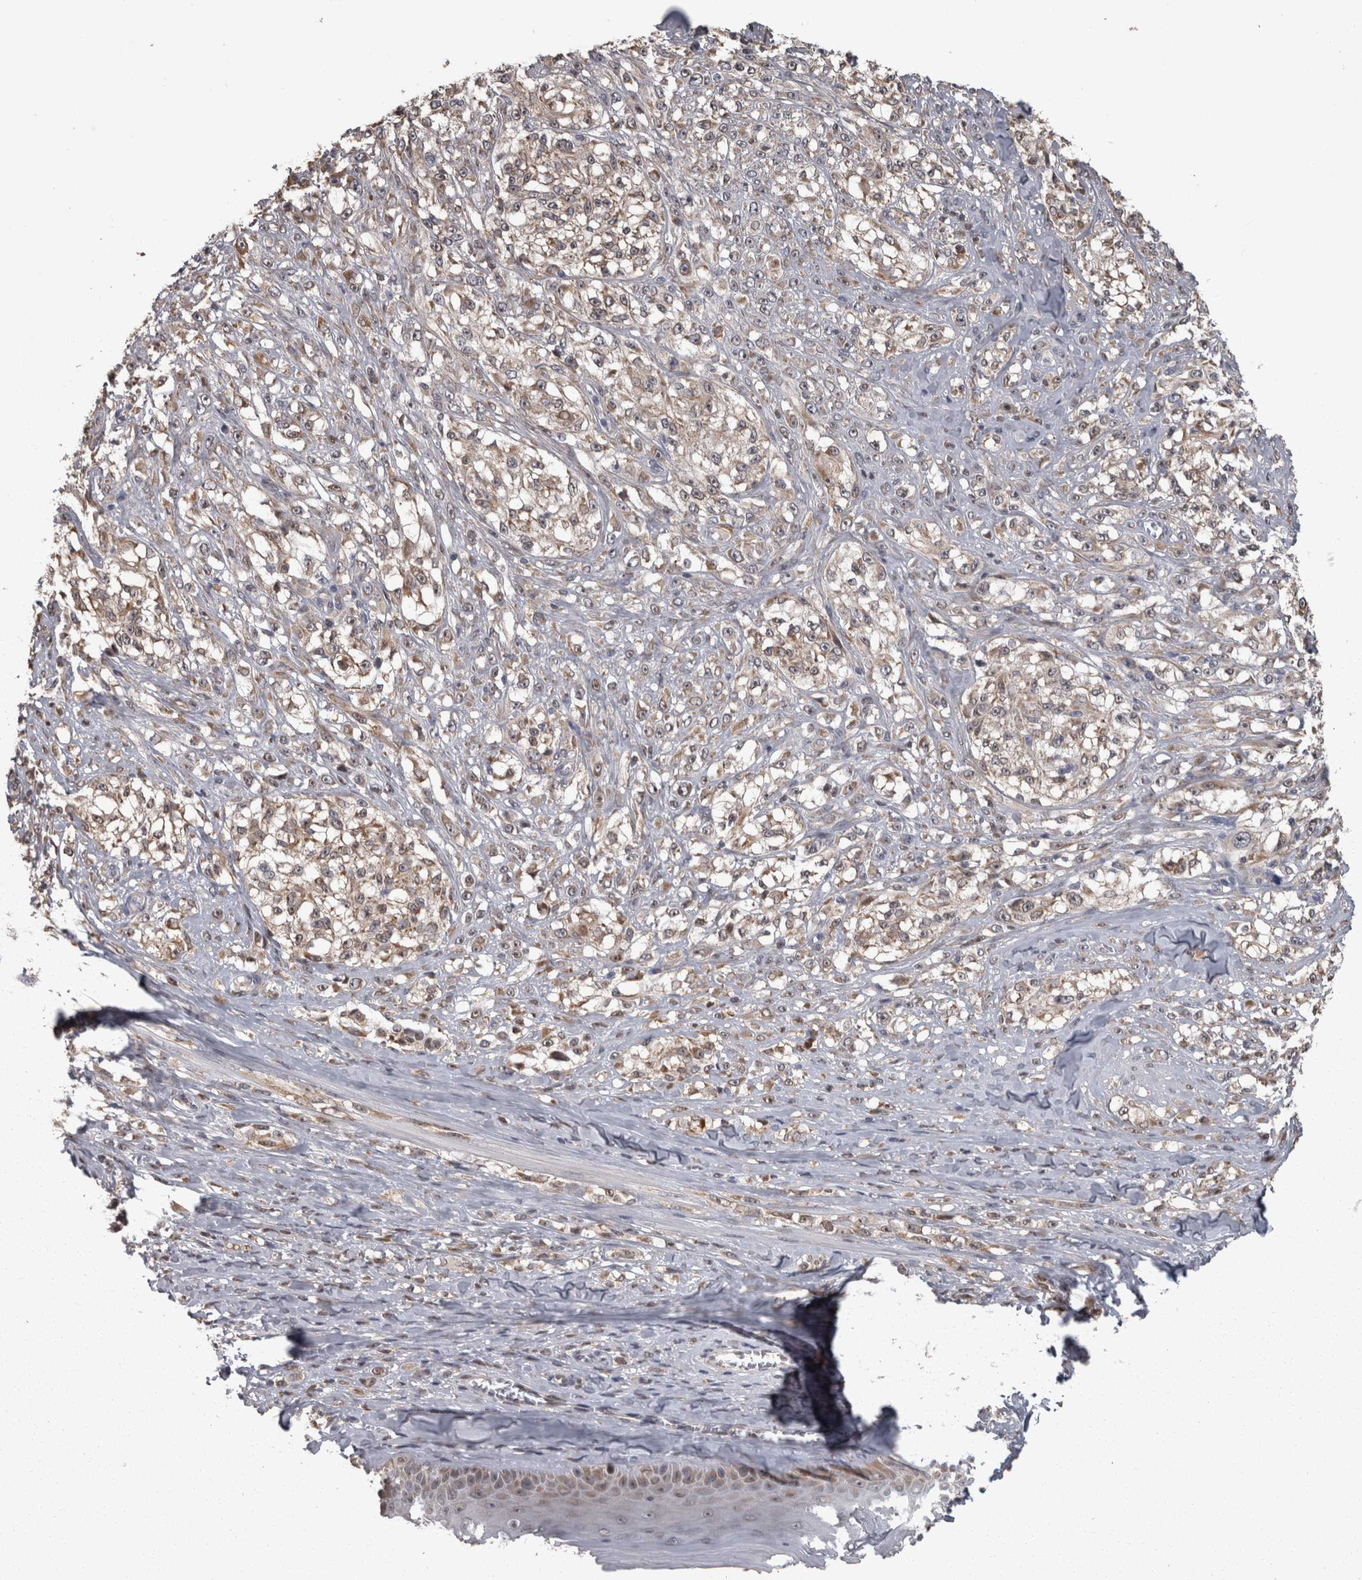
{"staining": {"intensity": "moderate", "quantity": ">75%", "location": "cytoplasmic/membranous"}, "tissue": "melanoma", "cell_type": "Tumor cells", "image_type": "cancer", "snomed": [{"axis": "morphology", "description": "Malignant melanoma, NOS"}, {"axis": "topography", "description": "Skin of head"}], "caption": "Malignant melanoma was stained to show a protein in brown. There is medium levels of moderate cytoplasmic/membranous expression in approximately >75% of tumor cells.", "gene": "DBT", "patient": {"sex": "male", "age": 83}}